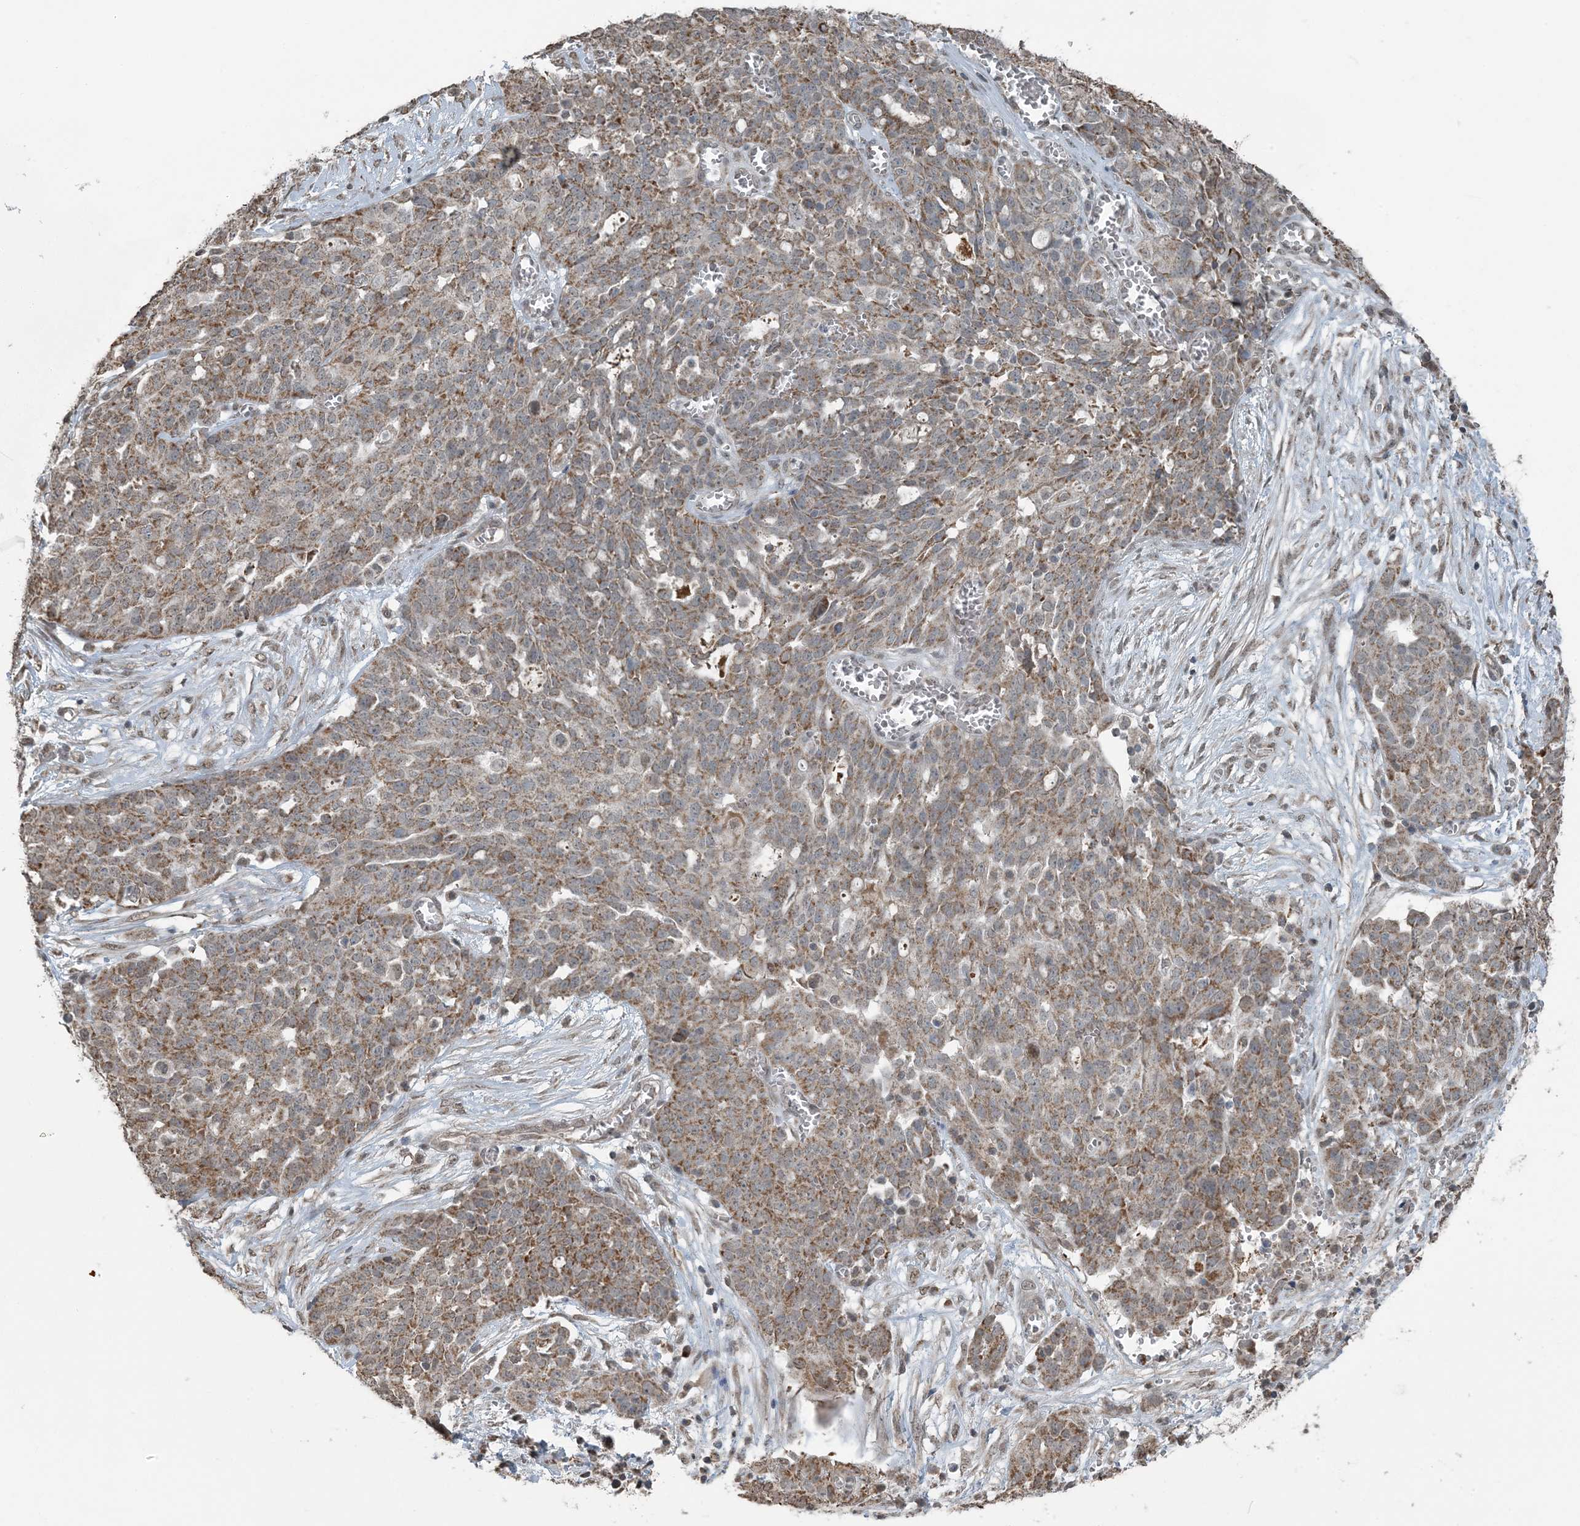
{"staining": {"intensity": "moderate", "quantity": ">75%", "location": "cytoplasmic/membranous"}, "tissue": "ovarian cancer", "cell_type": "Tumor cells", "image_type": "cancer", "snomed": [{"axis": "morphology", "description": "Cystadenocarcinoma, serous, NOS"}, {"axis": "topography", "description": "Soft tissue"}, {"axis": "topography", "description": "Ovary"}], "caption": "Tumor cells display medium levels of moderate cytoplasmic/membranous positivity in about >75% of cells in human ovarian serous cystadenocarcinoma.", "gene": "PILRB", "patient": {"sex": "female", "age": 57}}